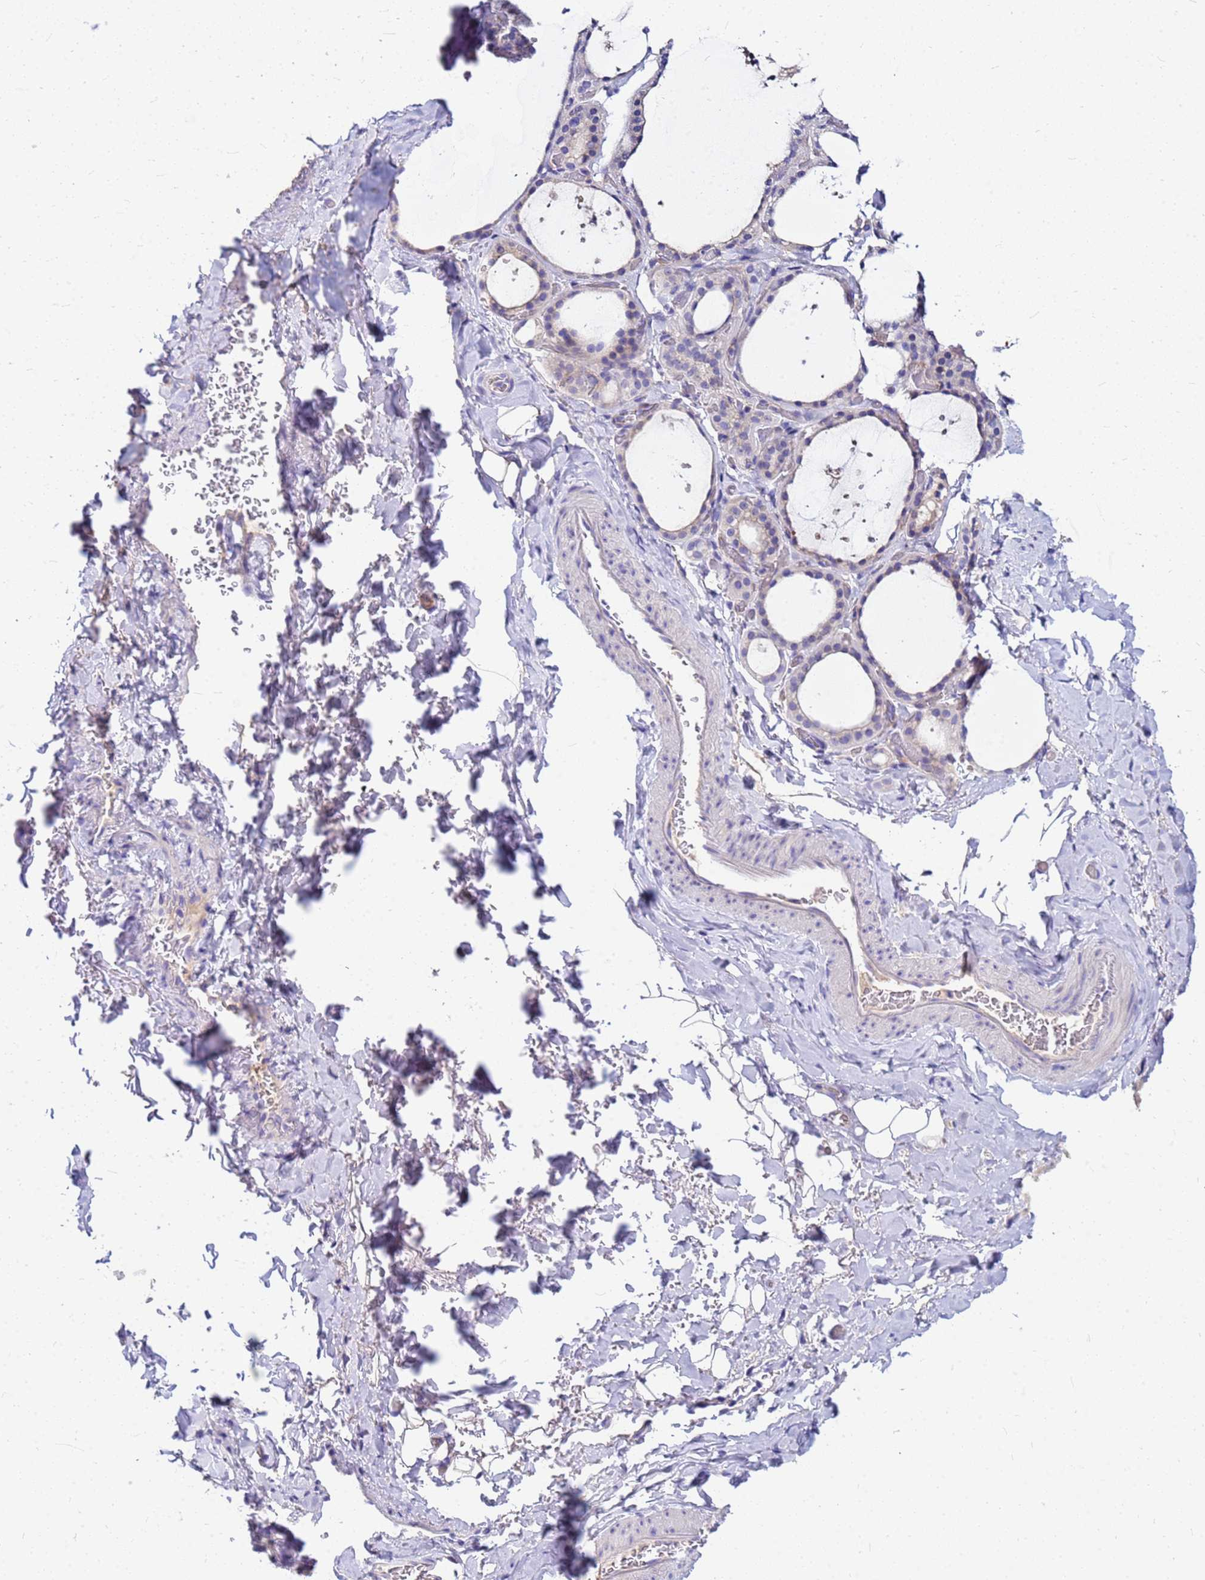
{"staining": {"intensity": "negative", "quantity": "none", "location": "none"}, "tissue": "thyroid gland", "cell_type": "Glandular cells", "image_type": "normal", "snomed": [{"axis": "morphology", "description": "Normal tissue, NOS"}, {"axis": "topography", "description": "Thyroid gland"}], "caption": "Human thyroid gland stained for a protein using immunohistochemistry (IHC) shows no expression in glandular cells.", "gene": "DPRX", "patient": {"sex": "female", "age": 44}}